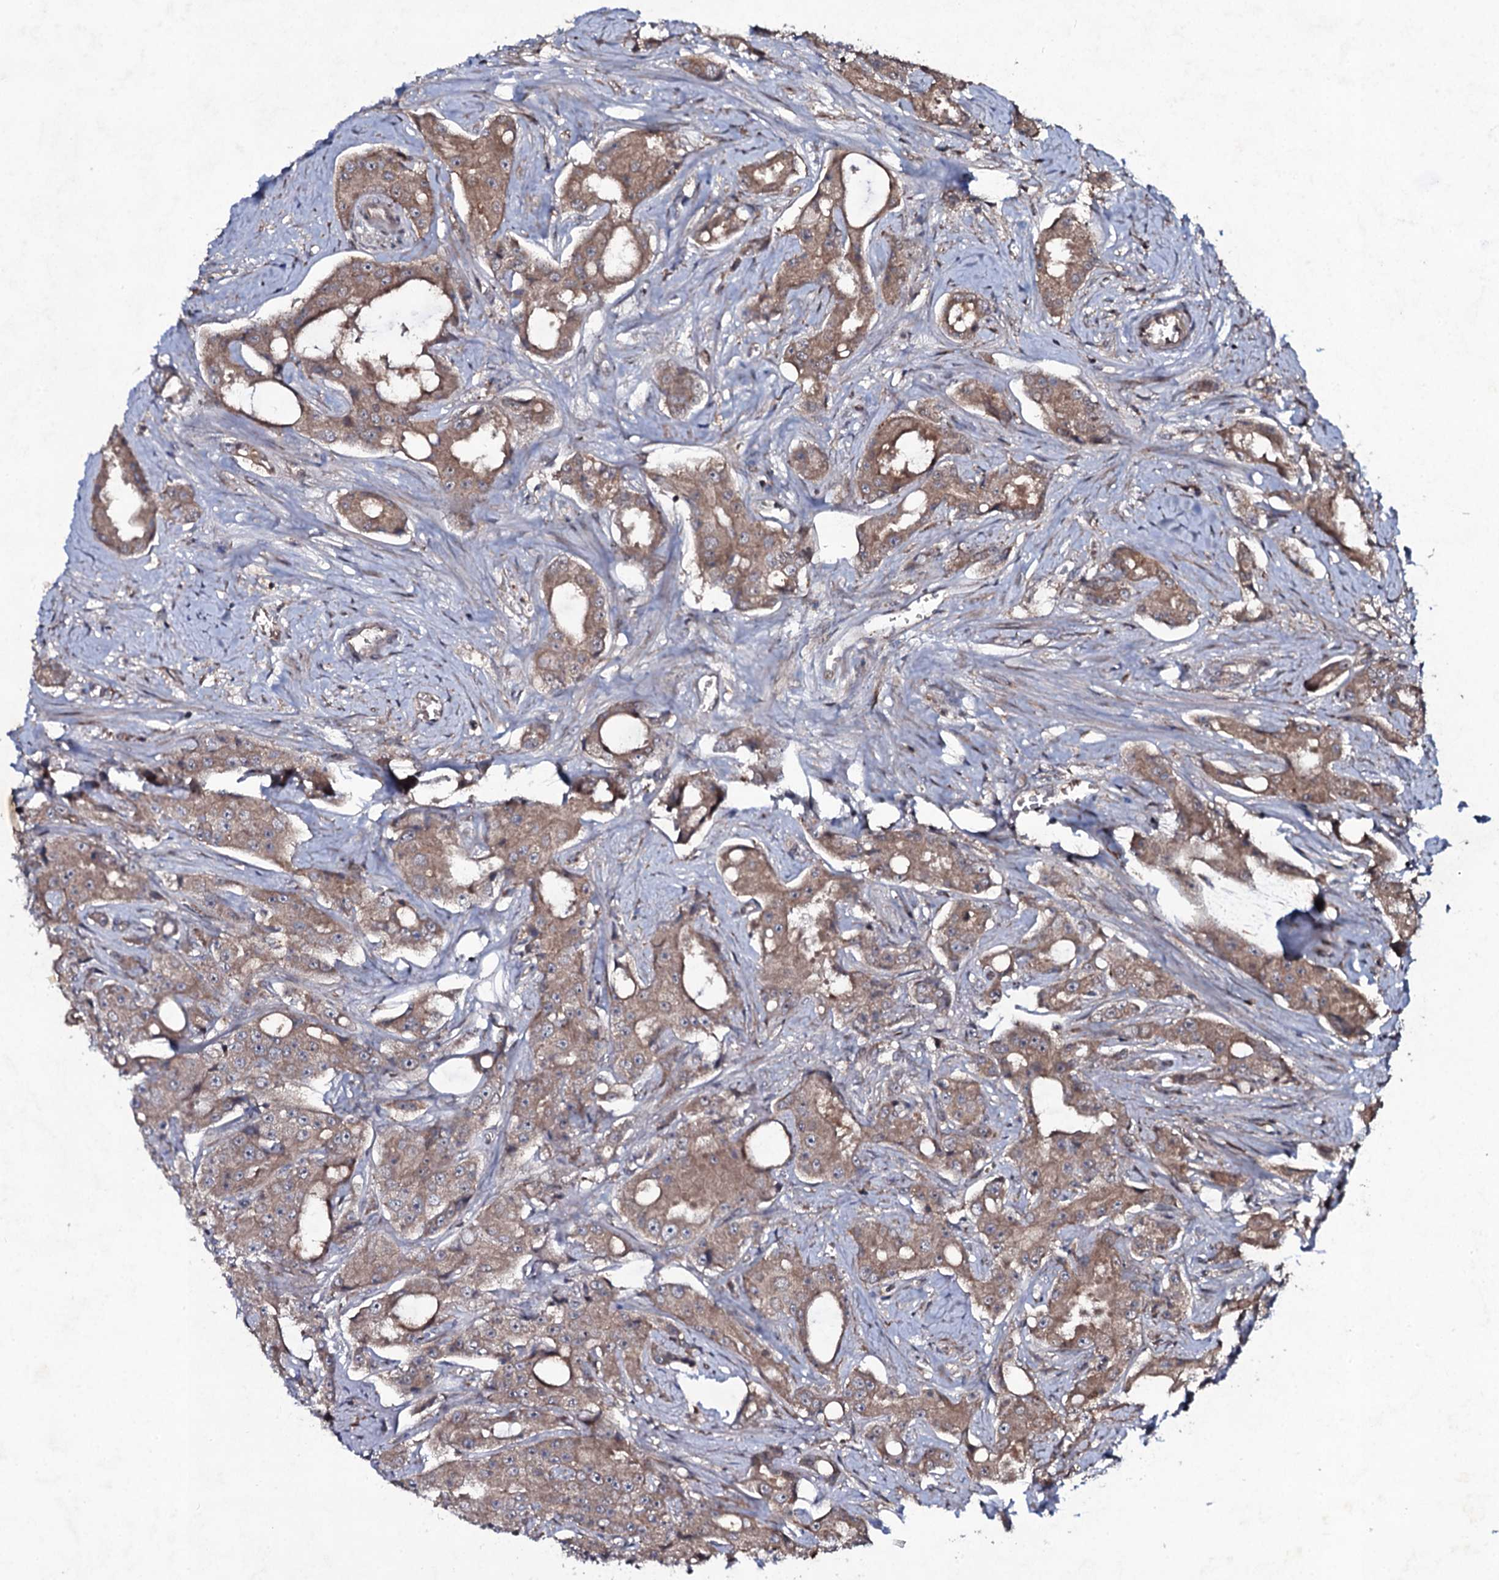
{"staining": {"intensity": "moderate", "quantity": ">75%", "location": "cytoplasmic/membranous"}, "tissue": "prostate cancer", "cell_type": "Tumor cells", "image_type": "cancer", "snomed": [{"axis": "morphology", "description": "Adenocarcinoma, High grade"}, {"axis": "topography", "description": "Prostate"}], "caption": "Immunohistochemical staining of human prostate high-grade adenocarcinoma displays medium levels of moderate cytoplasmic/membranous protein expression in about >75% of tumor cells.", "gene": "SNAP23", "patient": {"sex": "male", "age": 73}}